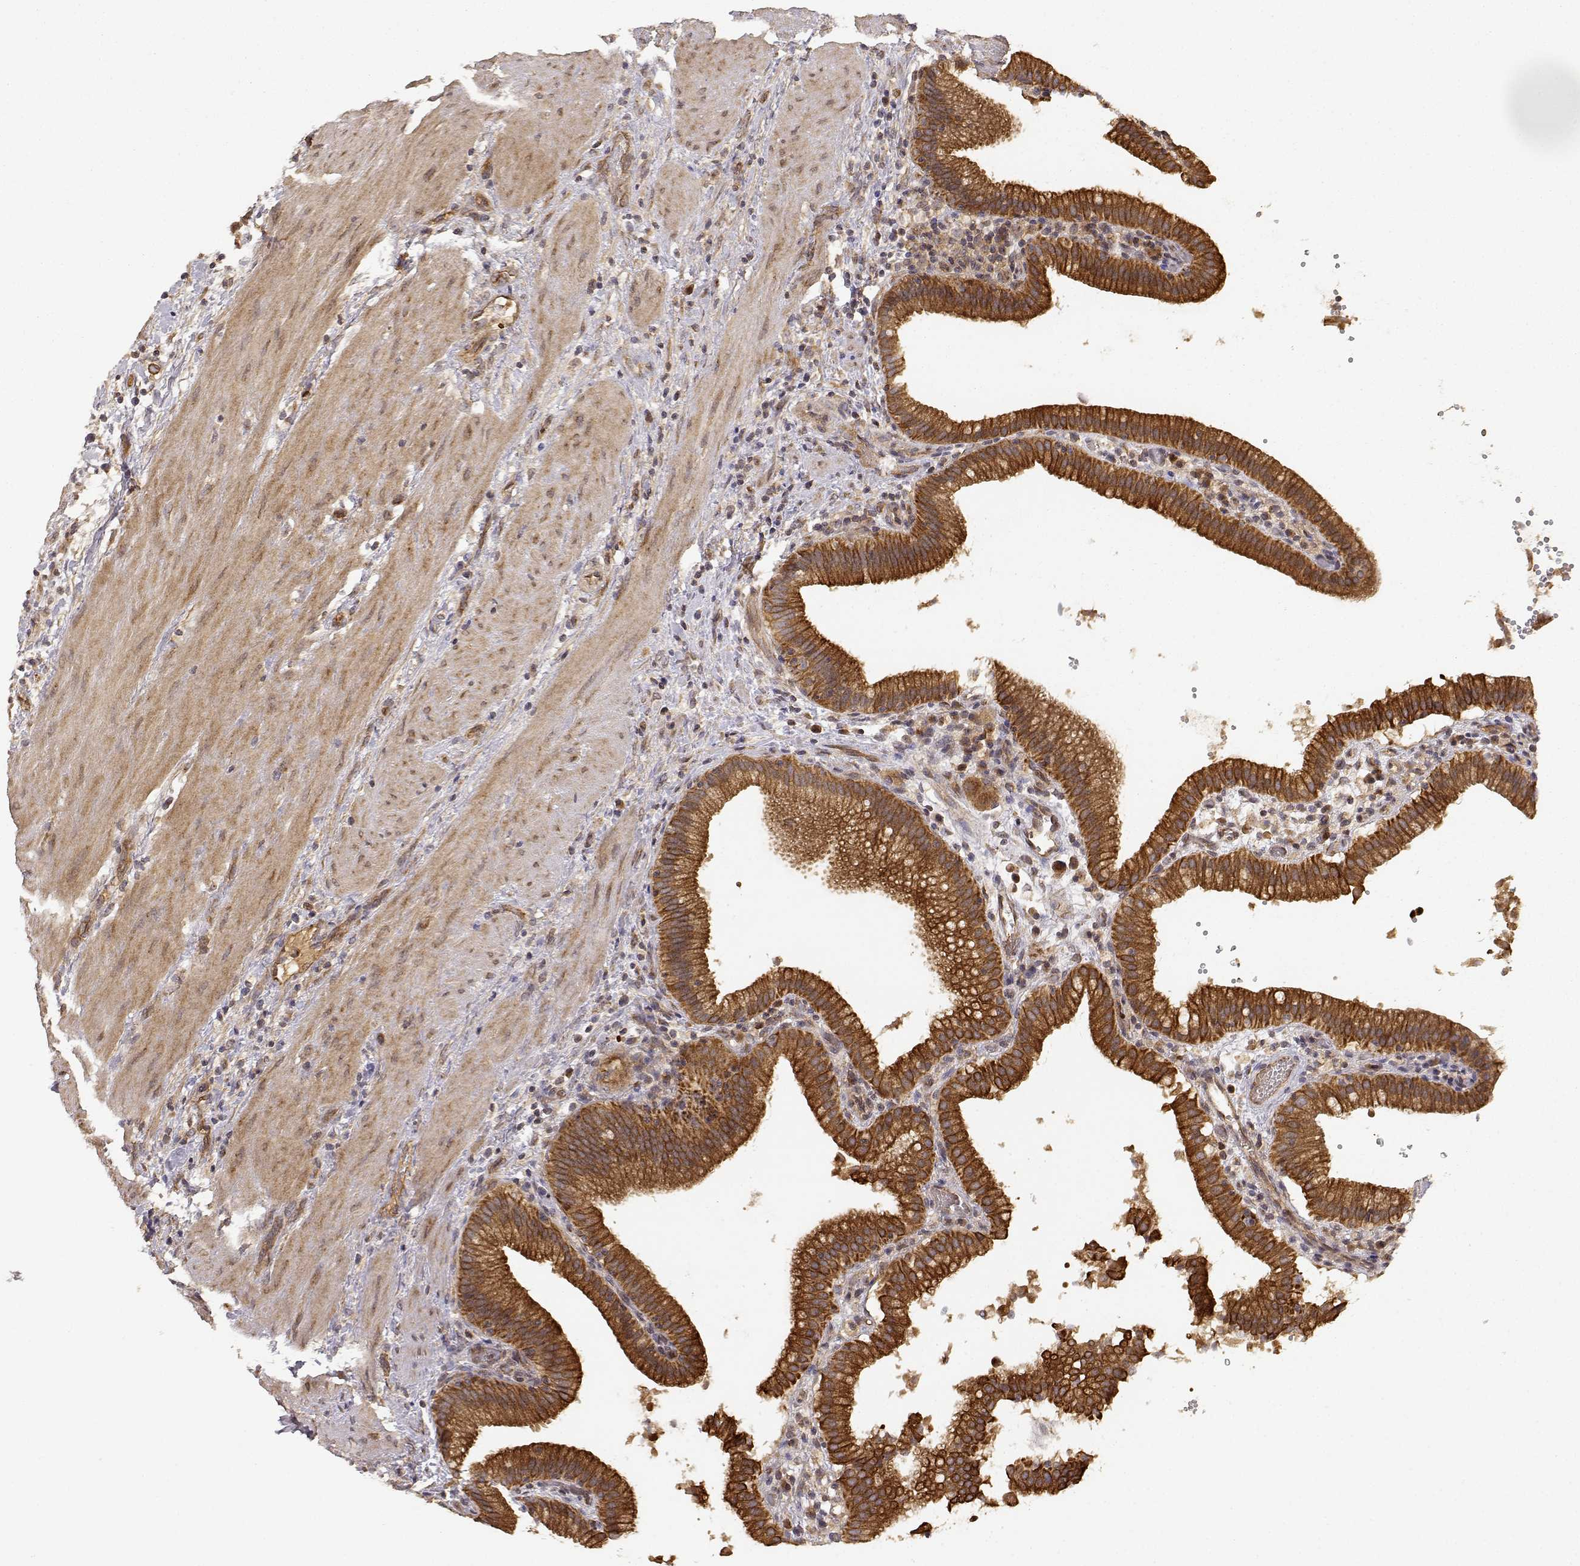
{"staining": {"intensity": "strong", "quantity": ">75%", "location": "cytoplasmic/membranous"}, "tissue": "gallbladder", "cell_type": "Glandular cells", "image_type": "normal", "snomed": [{"axis": "morphology", "description": "Normal tissue, NOS"}, {"axis": "topography", "description": "Gallbladder"}], "caption": "DAB immunohistochemical staining of benign human gallbladder demonstrates strong cytoplasmic/membranous protein expression in approximately >75% of glandular cells.", "gene": "CDK5RAP2", "patient": {"sex": "male", "age": 42}}